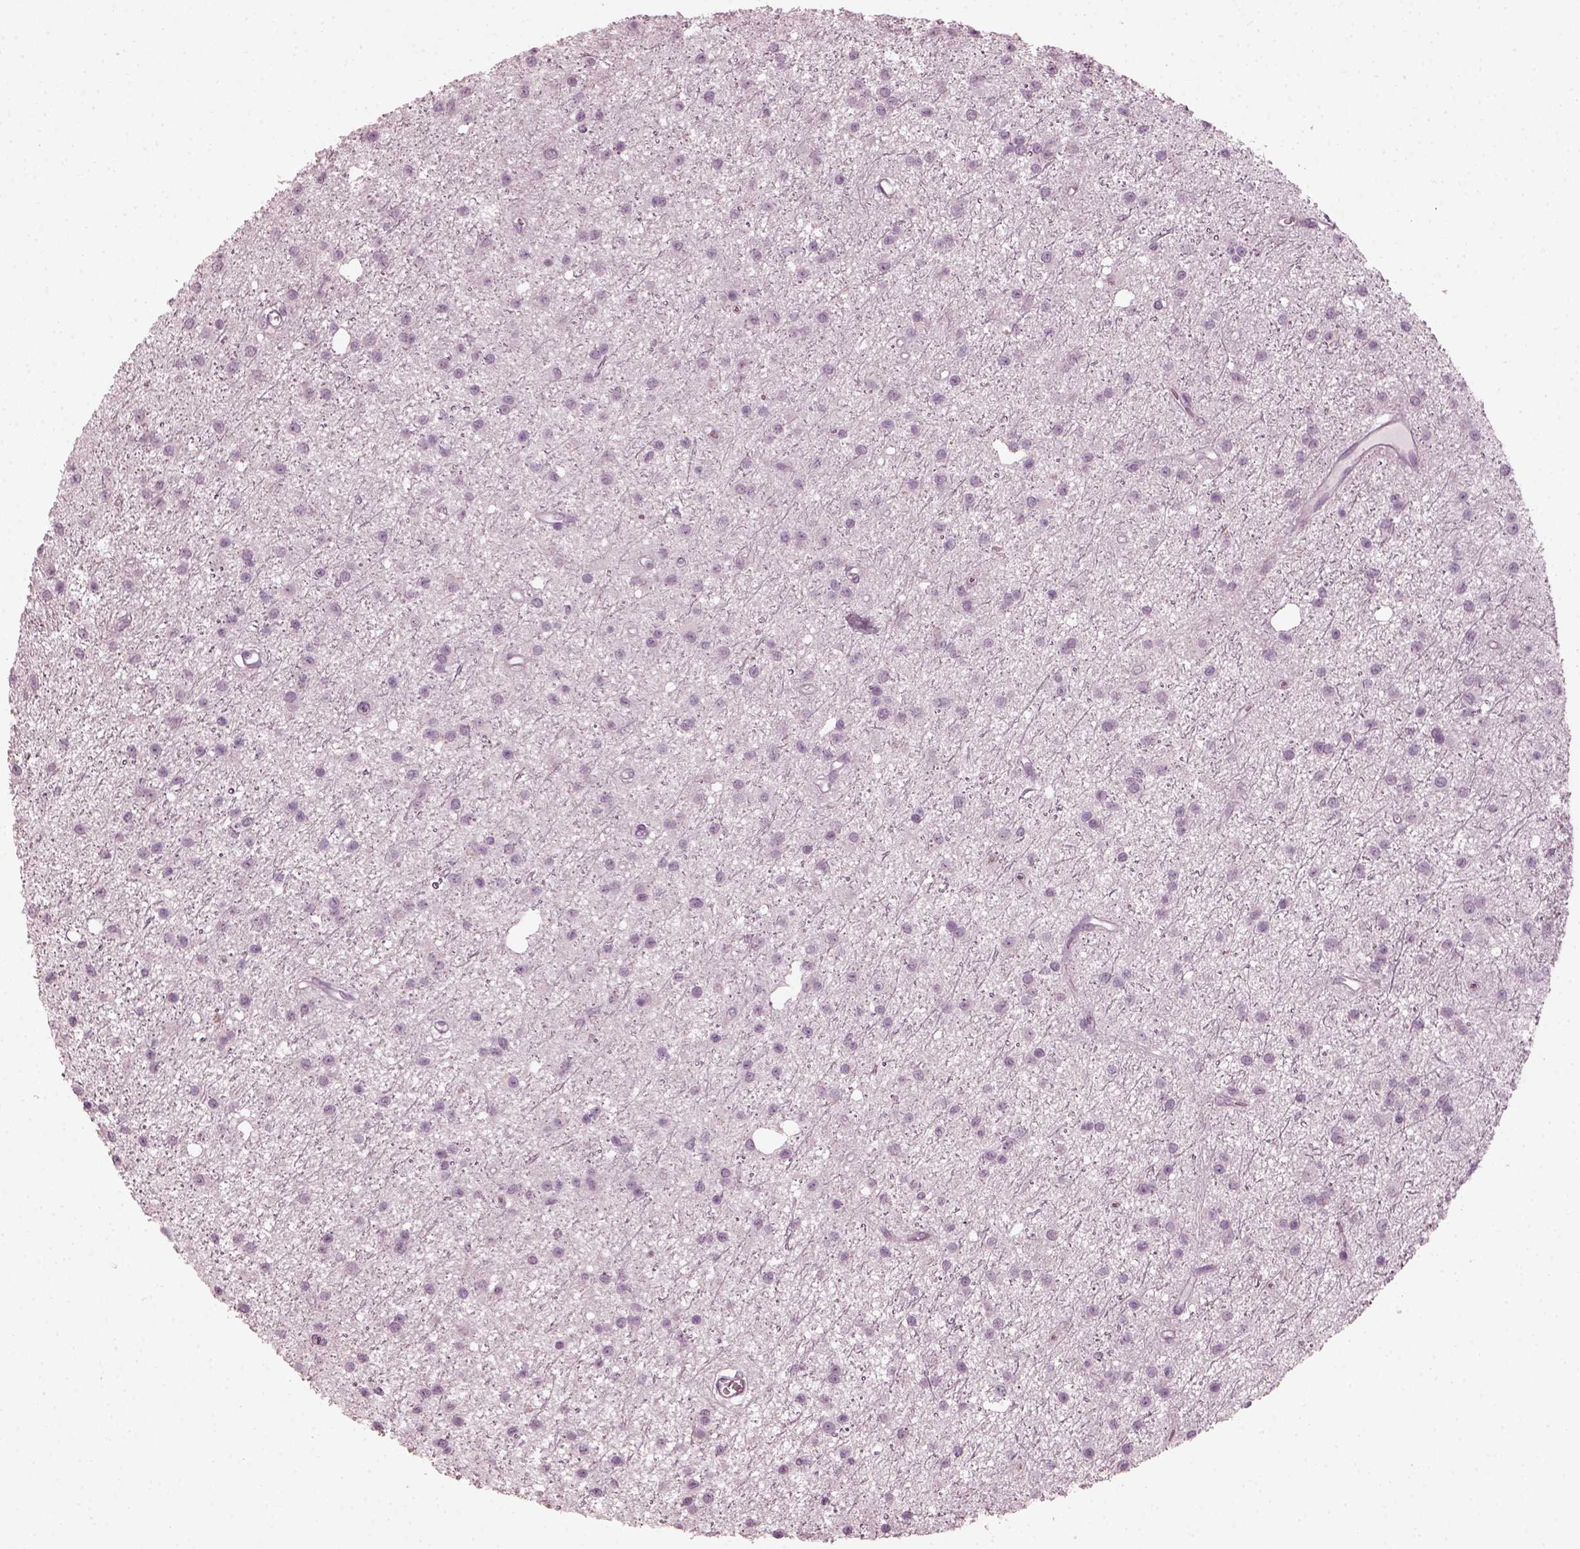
{"staining": {"intensity": "negative", "quantity": "none", "location": "none"}, "tissue": "glioma", "cell_type": "Tumor cells", "image_type": "cancer", "snomed": [{"axis": "morphology", "description": "Glioma, malignant, Low grade"}, {"axis": "topography", "description": "Brain"}], "caption": "Immunohistochemical staining of low-grade glioma (malignant) demonstrates no significant staining in tumor cells.", "gene": "SAXO2", "patient": {"sex": "male", "age": 27}}